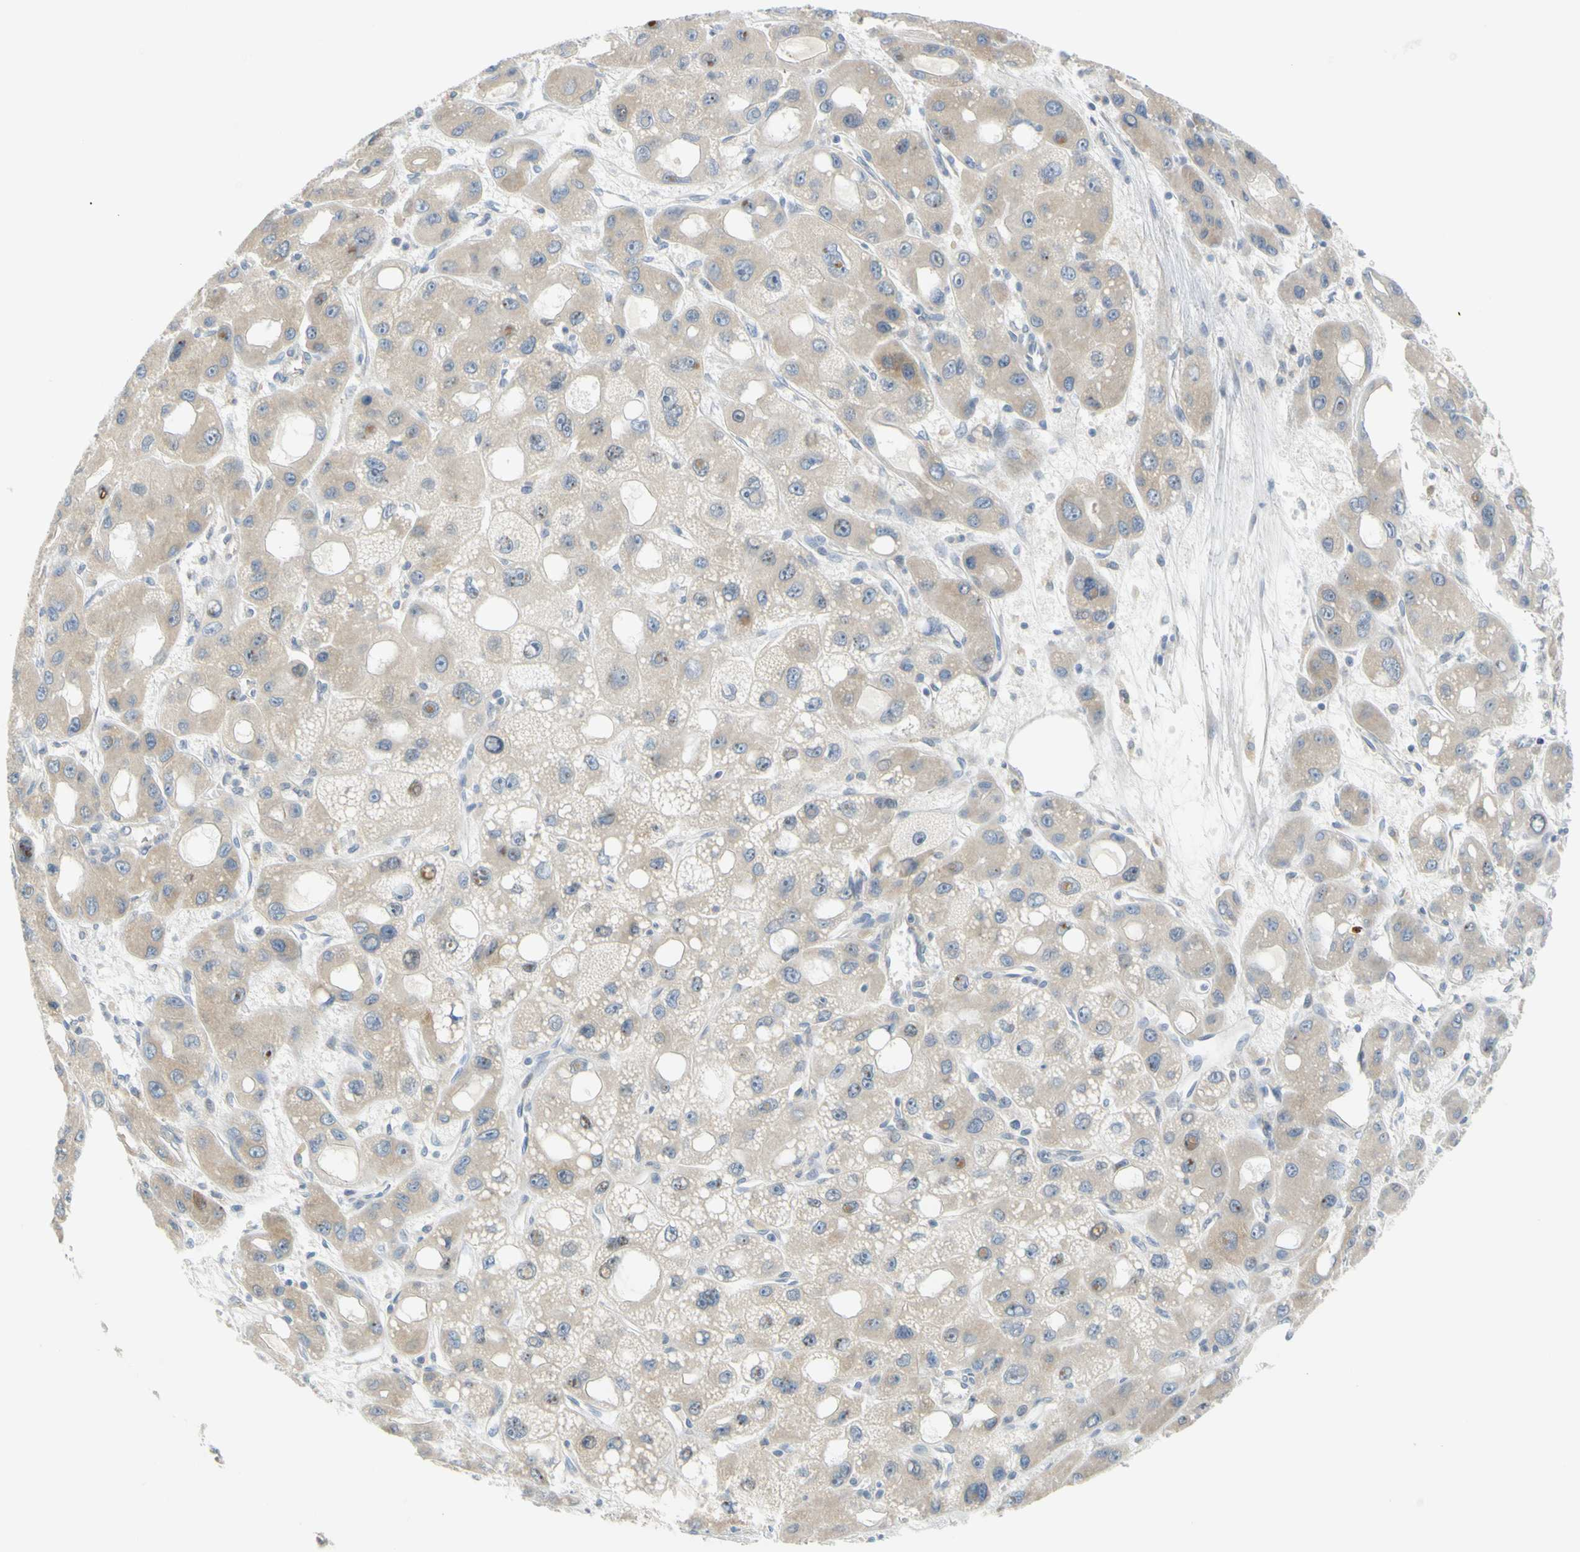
{"staining": {"intensity": "weak", "quantity": ">75%", "location": "cytoplasmic/membranous"}, "tissue": "liver cancer", "cell_type": "Tumor cells", "image_type": "cancer", "snomed": [{"axis": "morphology", "description": "Carcinoma, Hepatocellular, NOS"}, {"axis": "topography", "description": "Liver"}], "caption": "Immunohistochemical staining of human liver hepatocellular carcinoma shows weak cytoplasmic/membranous protein staining in approximately >75% of tumor cells.", "gene": "CCNB2", "patient": {"sex": "male", "age": 55}}